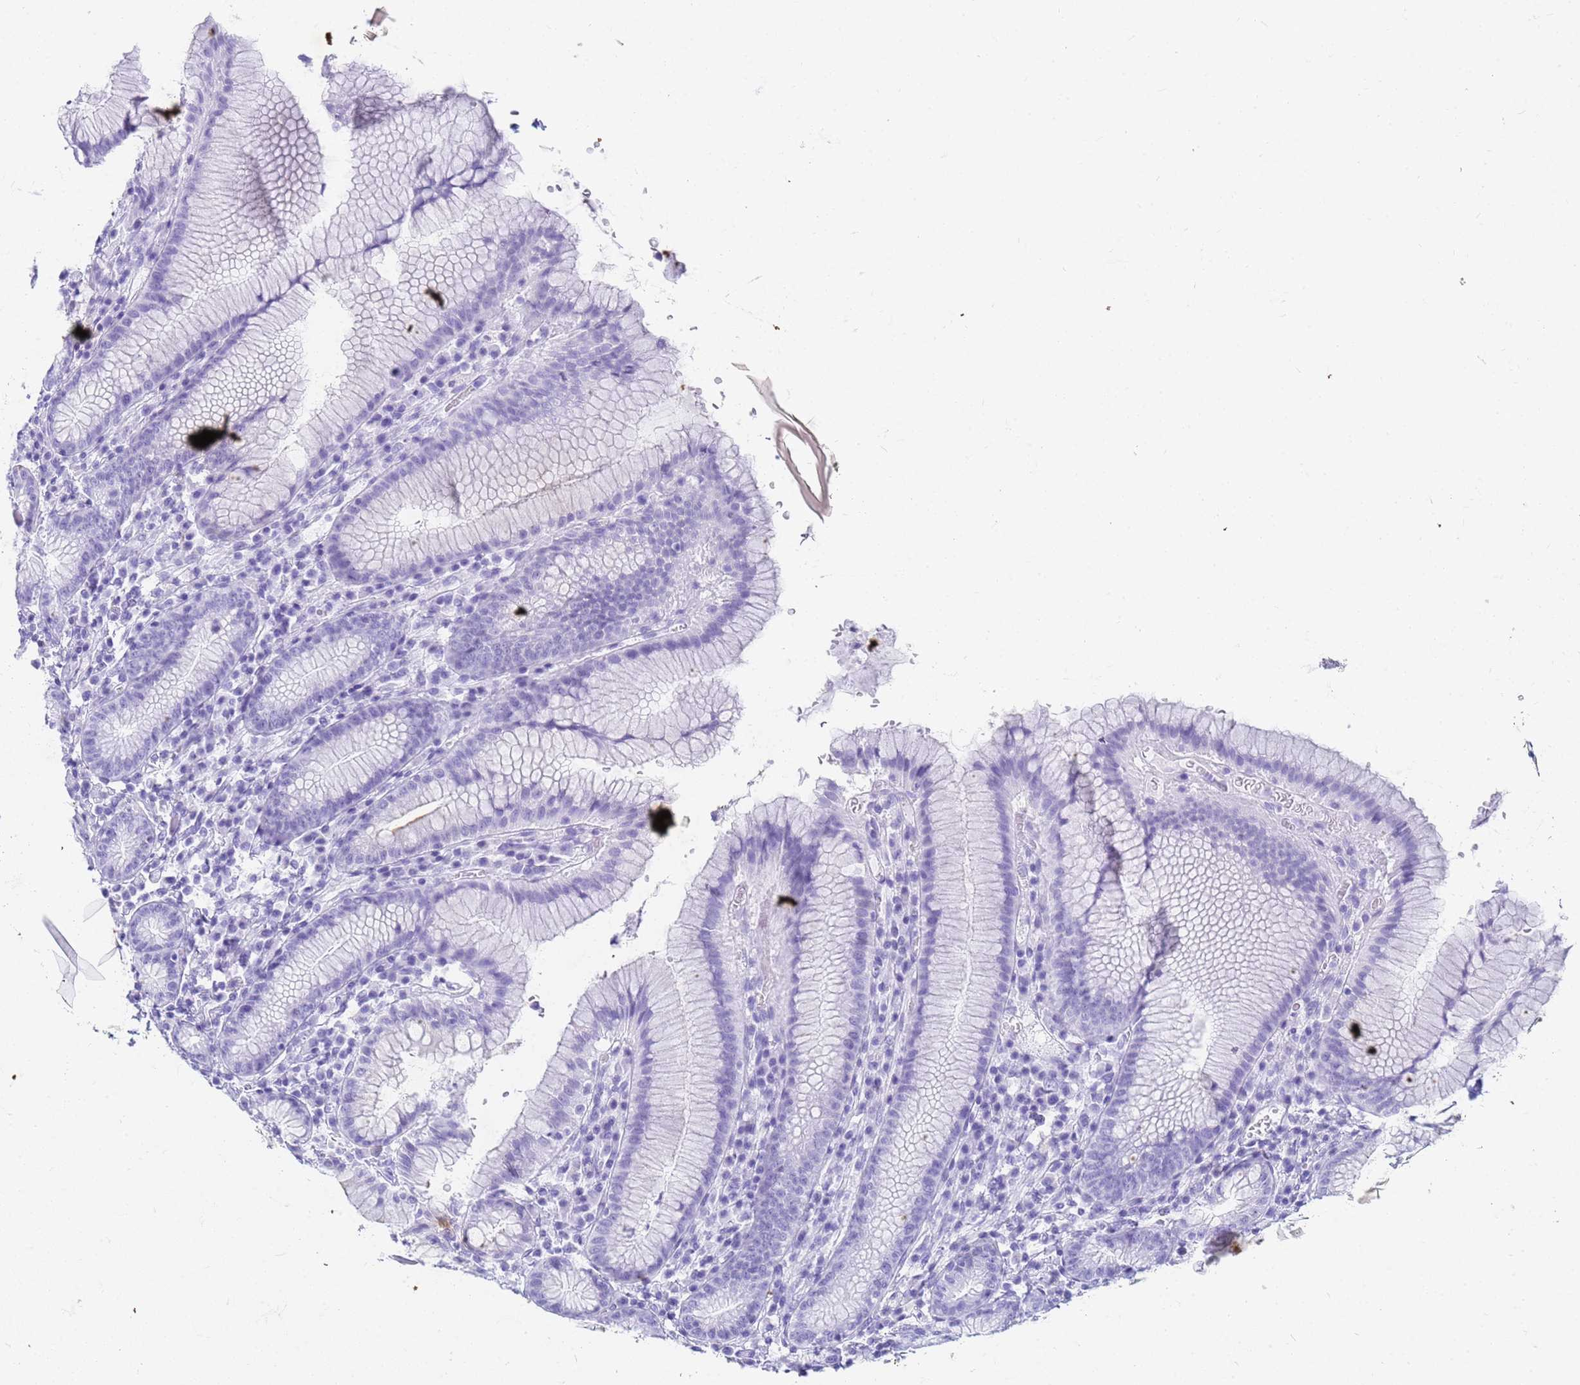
{"staining": {"intensity": "negative", "quantity": "none", "location": "none"}, "tissue": "stomach", "cell_type": "Glandular cells", "image_type": "normal", "snomed": [{"axis": "morphology", "description": "Normal tissue, NOS"}, {"axis": "topography", "description": "Stomach"}], "caption": "IHC image of unremarkable stomach: stomach stained with DAB displays no significant protein expression in glandular cells.", "gene": "SLC7A9", "patient": {"sex": "male", "age": 55}}